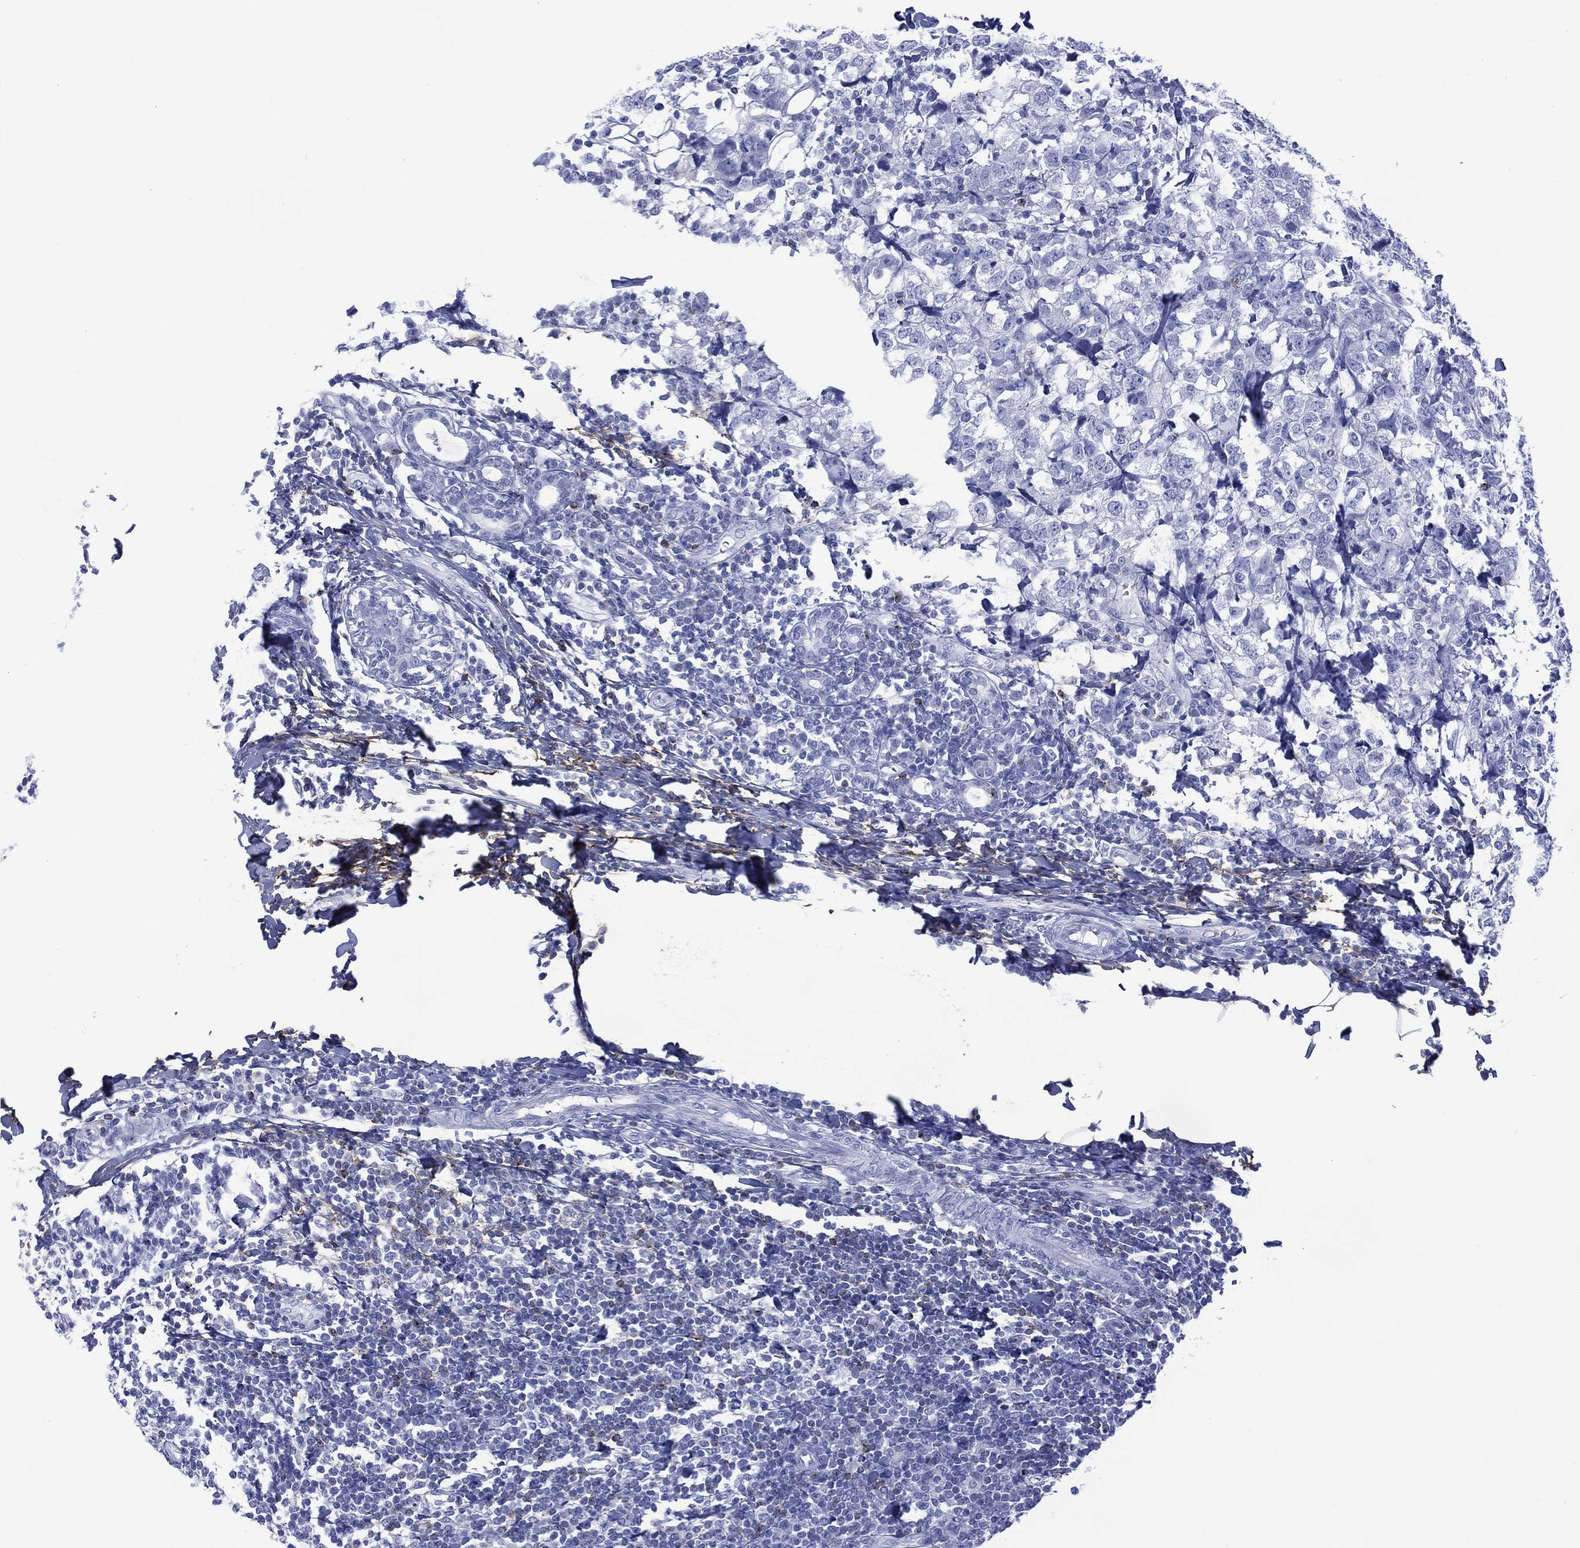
{"staining": {"intensity": "negative", "quantity": "none", "location": "none"}, "tissue": "breast cancer", "cell_type": "Tumor cells", "image_type": "cancer", "snomed": [{"axis": "morphology", "description": "Duct carcinoma"}, {"axis": "topography", "description": "Breast"}], "caption": "This is an immunohistochemistry (IHC) micrograph of human invasive ductal carcinoma (breast). There is no positivity in tumor cells.", "gene": "DPP4", "patient": {"sex": "female", "age": 30}}